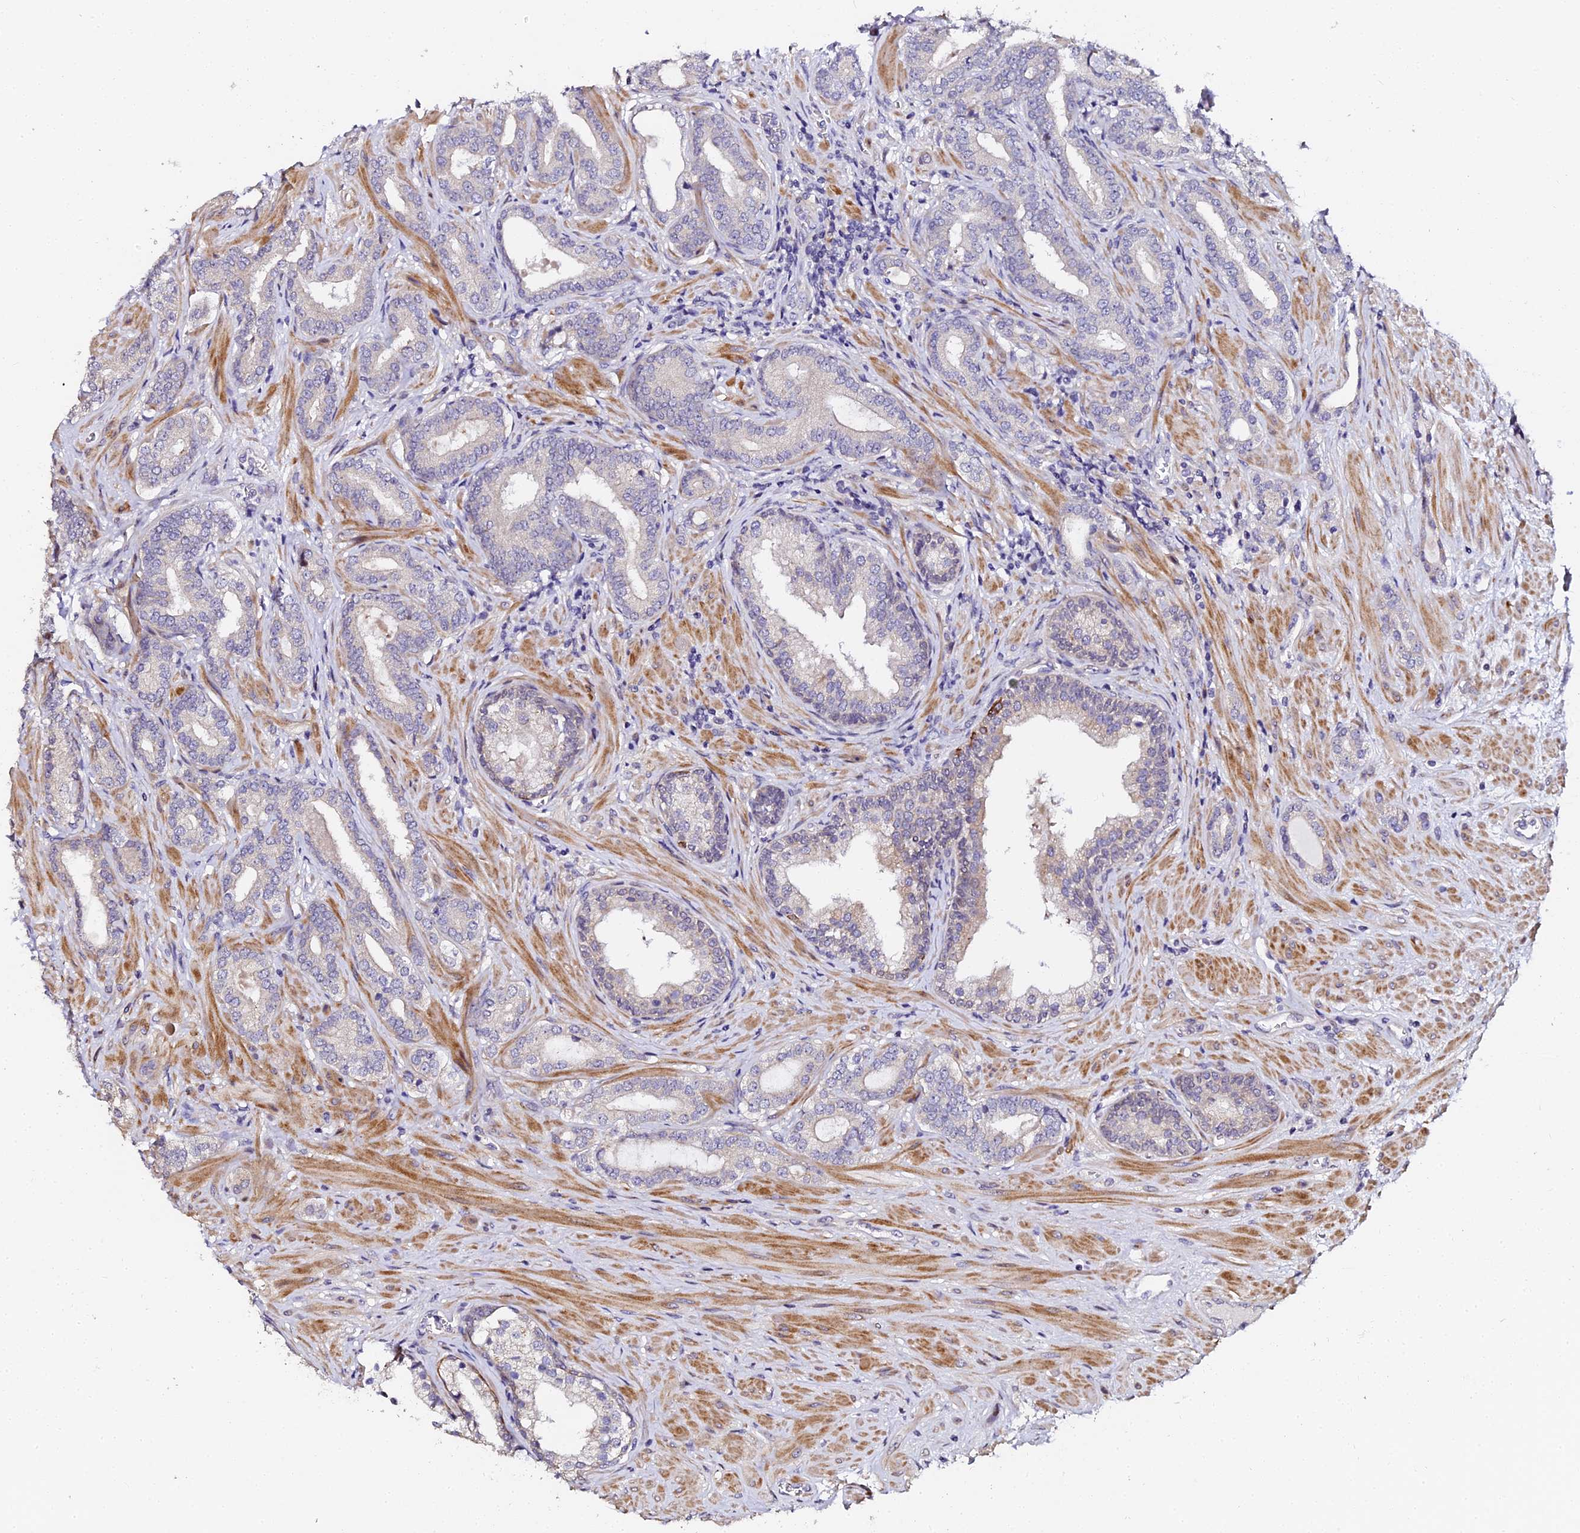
{"staining": {"intensity": "negative", "quantity": "none", "location": "none"}, "tissue": "prostate cancer", "cell_type": "Tumor cells", "image_type": "cancer", "snomed": [{"axis": "morphology", "description": "Adenocarcinoma, High grade"}, {"axis": "topography", "description": "Prostate"}], "caption": "The micrograph demonstrates no significant positivity in tumor cells of adenocarcinoma (high-grade) (prostate).", "gene": "GPN3", "patient": {"sex": "male", "age": 64}}